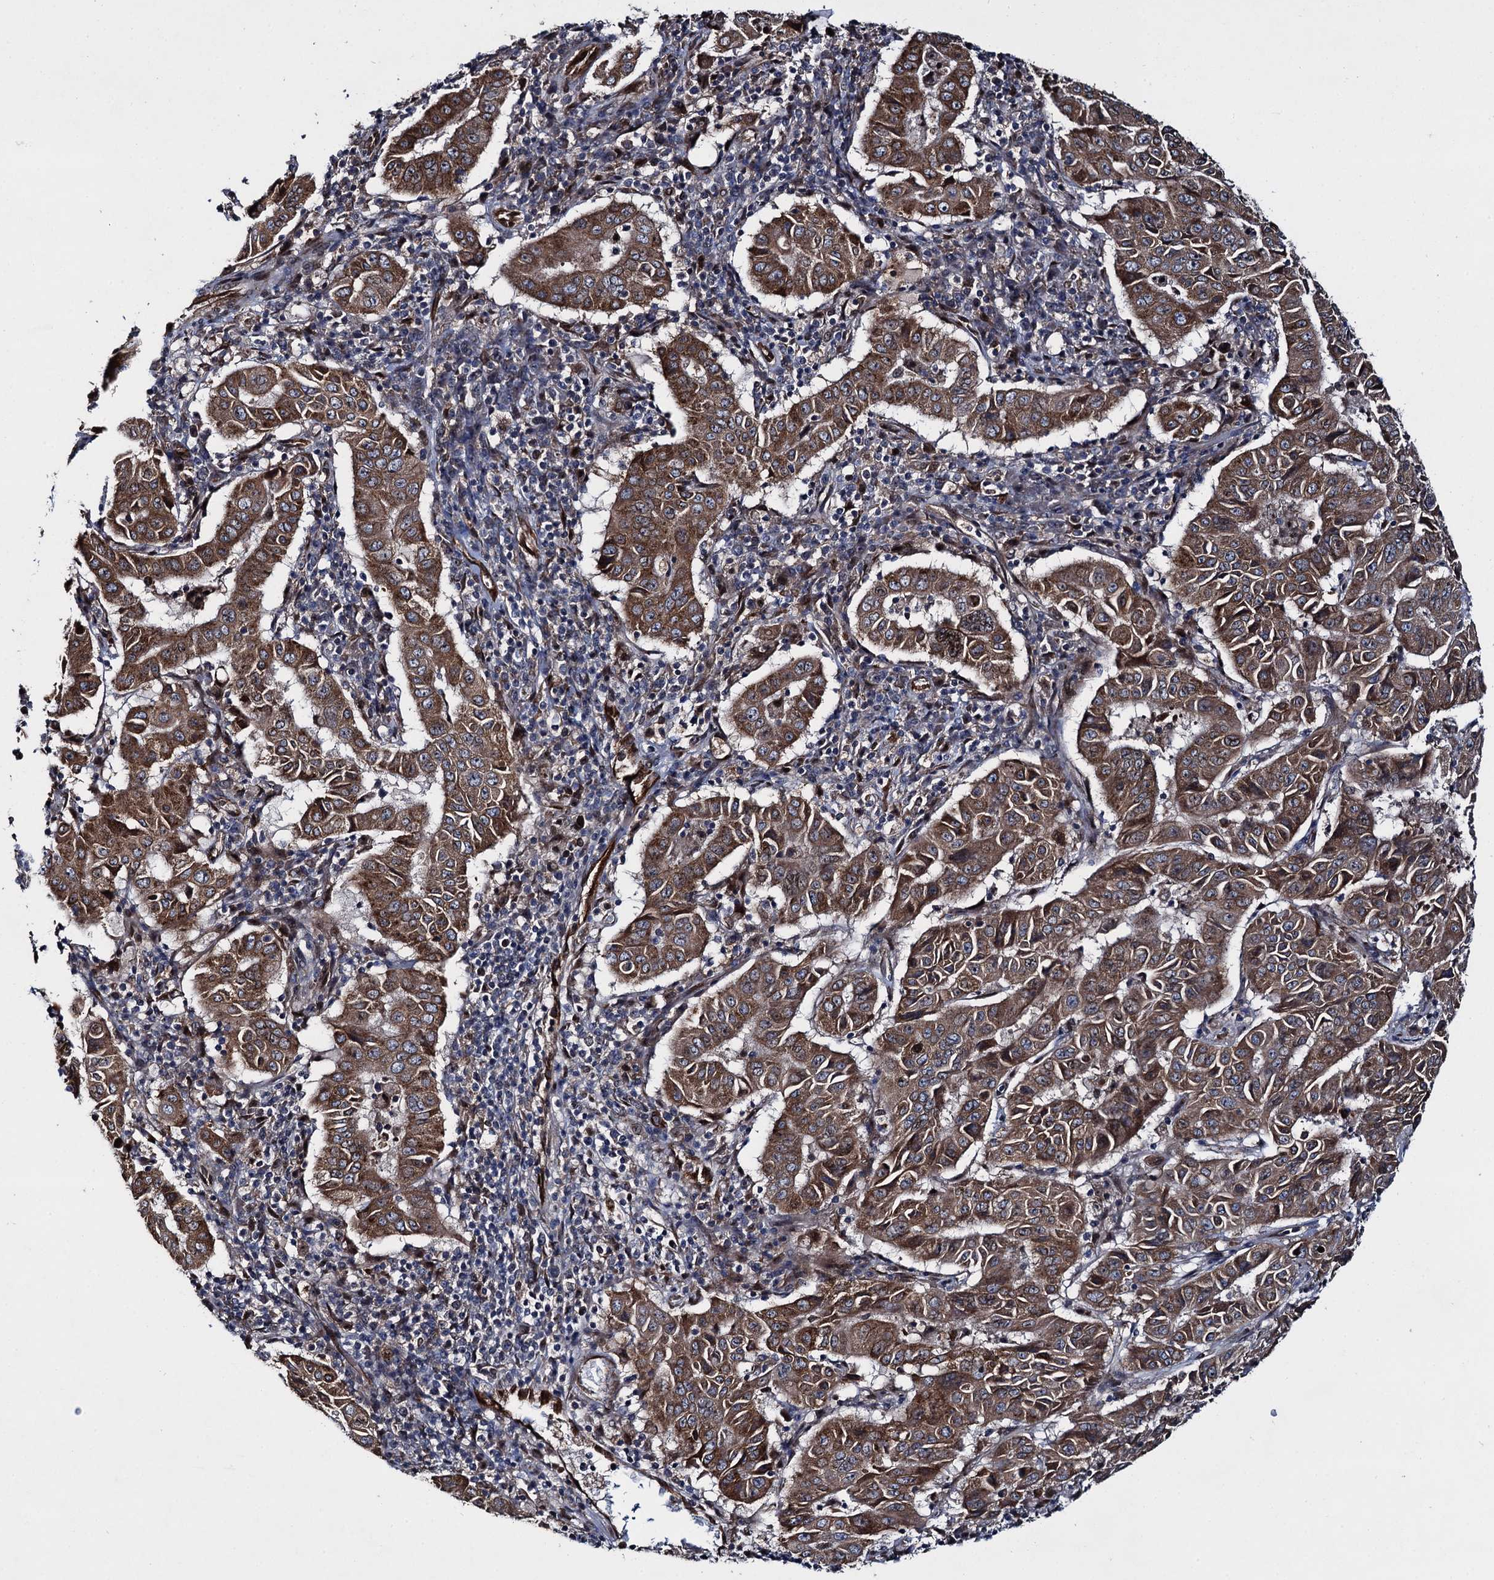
{"staining": {"intensity": "strong", "quantity": ">75%", "location": "cytoplasmic/membranous"}, "tissue": "pancreatic cancer", "cell_type": "Tumor cells", "image_type": "cancer", "snomed": [{"axis": "morphology", "description": "Adenocarcinoma, NOS"}, {"axis": "topography", "description": "Pancreas"}], "caption": "Immunohistochemistry histopathology image of human pancreatic cancer stained for a protein (brown), which demonstrates high levels of strong cytoplasmic/membranous staining in about >75% of tumor cells.", "gene": "EVX2", "patient": {"sex": "male", "age": 63}}